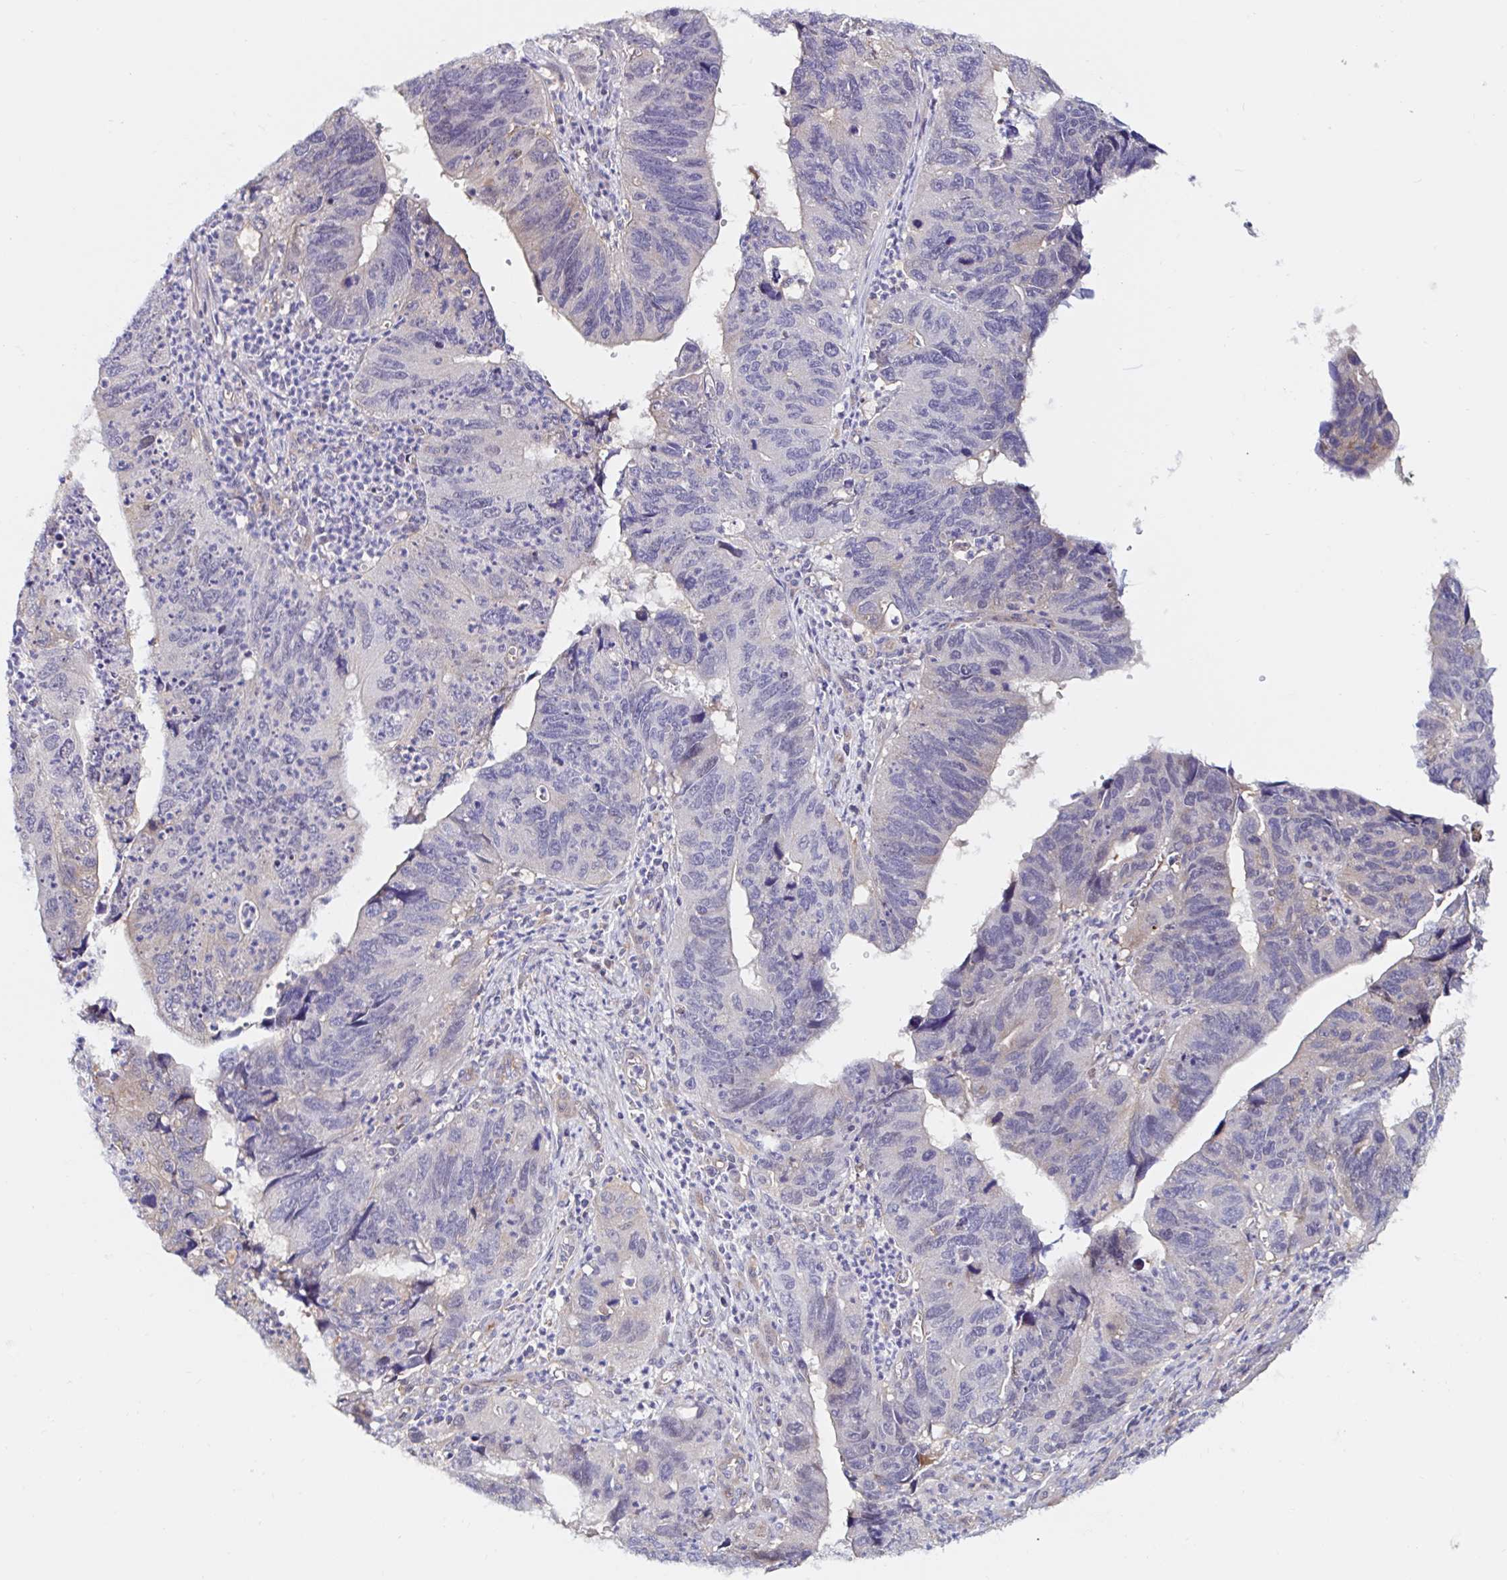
{"staining": {"intensity": "negative", "quantity": "none", "location": "none"}, "tissue": "stomach cancer", "cell_type": "Tumor cells", "image_type": "cancer", "snomed": [{"axis": "morphology", "description": "Adenocarcinoma, NOS"}, {"axis": "topography", "description": "Stomach"}], "caption": "IHC micrograph of neoplastic tissue: human stomach cancer stained with DAB displays no significant protein staining in tumor cells. The staining was performed using DAB to visualize the protein expression in brown, while the nuclei were stained in blue with hematoxylin (Magnification: 20x).", "gene": "RSRP1", "patient": {"sex": "male", "age": 59}}